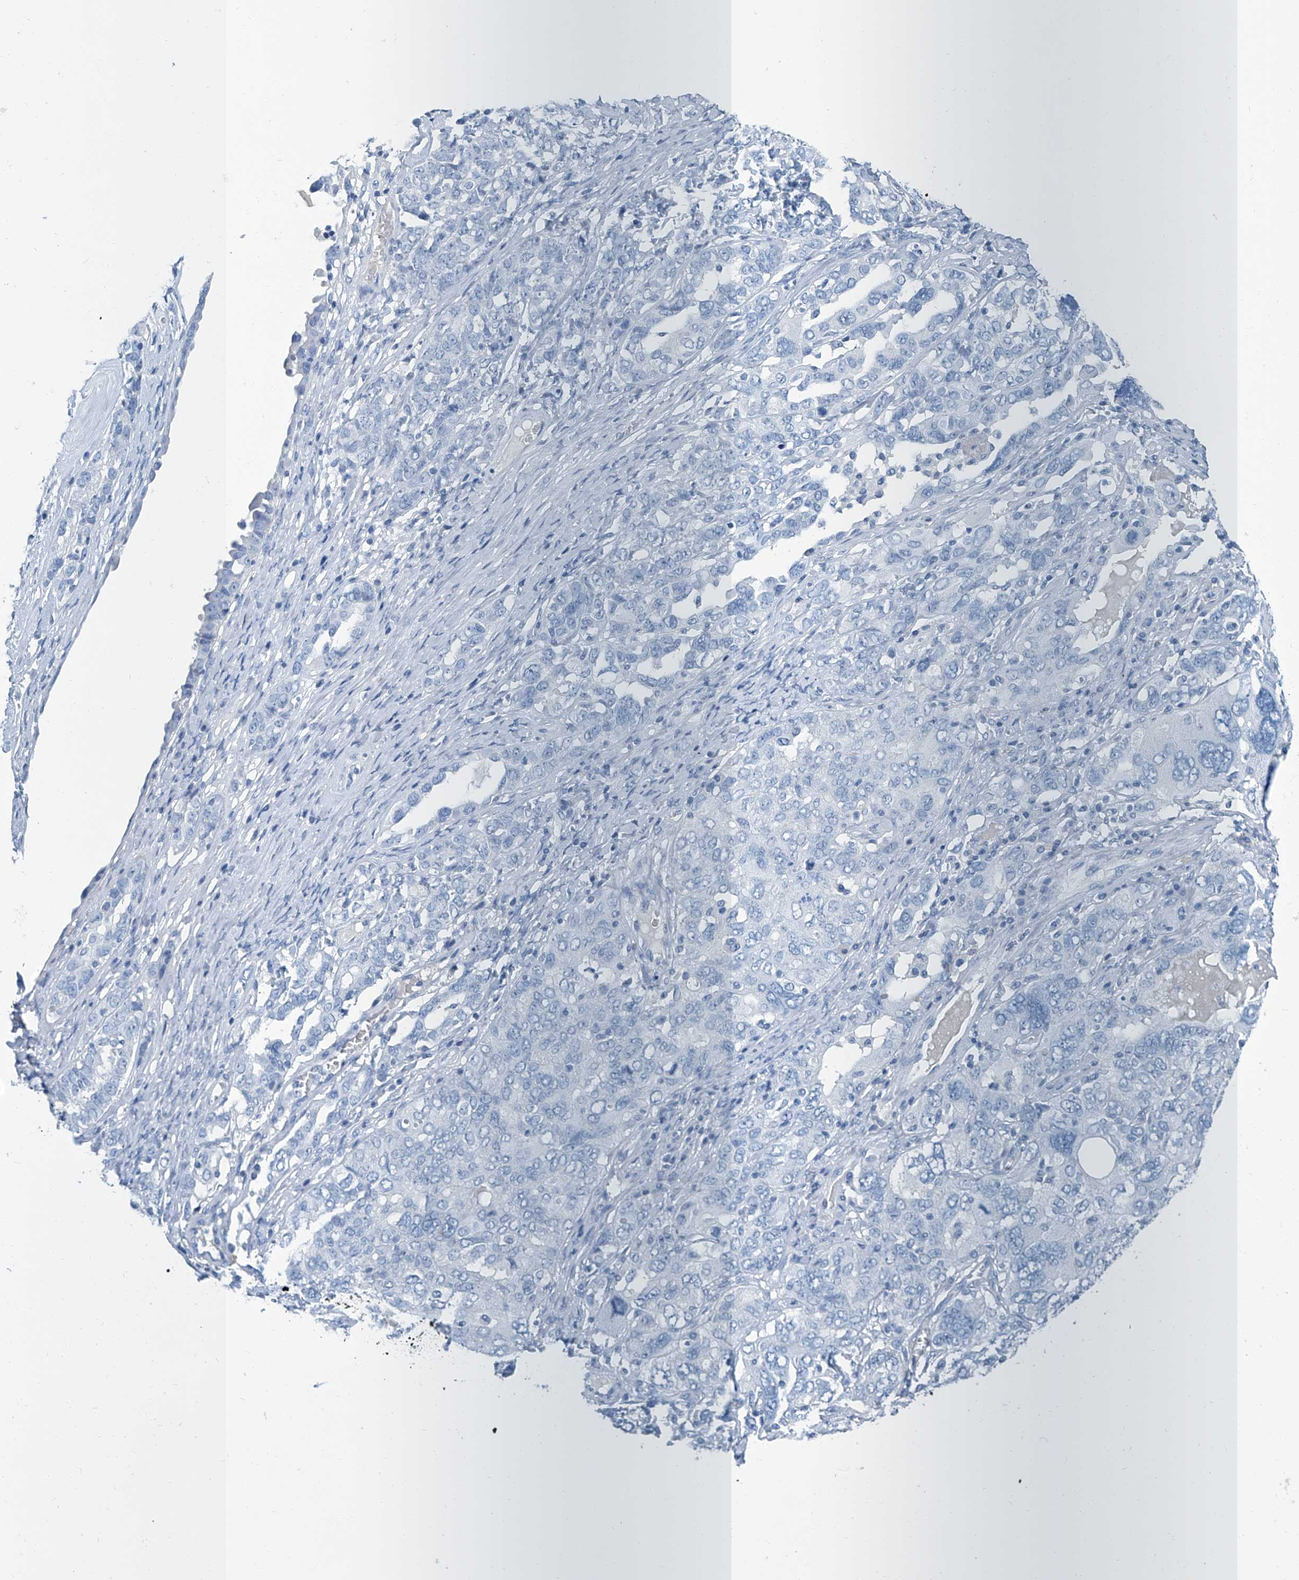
{"staining": {"intensity": "negative", "quantity": "none", "location": "none"}, "tissue": "ovarian cancer", "cell_type": "Tumor cells", "image_type": "cancer", "snomed": [{"axis": "morphology", "description": "Carcinoma, endometroid"}, {"axis": "topography", "description": "Ovary"}], "caption": "There is no significant staining in tumor cells of ovarian cancer (endometroid carcinoma).", "gene": "CYP2A7", "patient": {"sex": "female", "age": 62}}